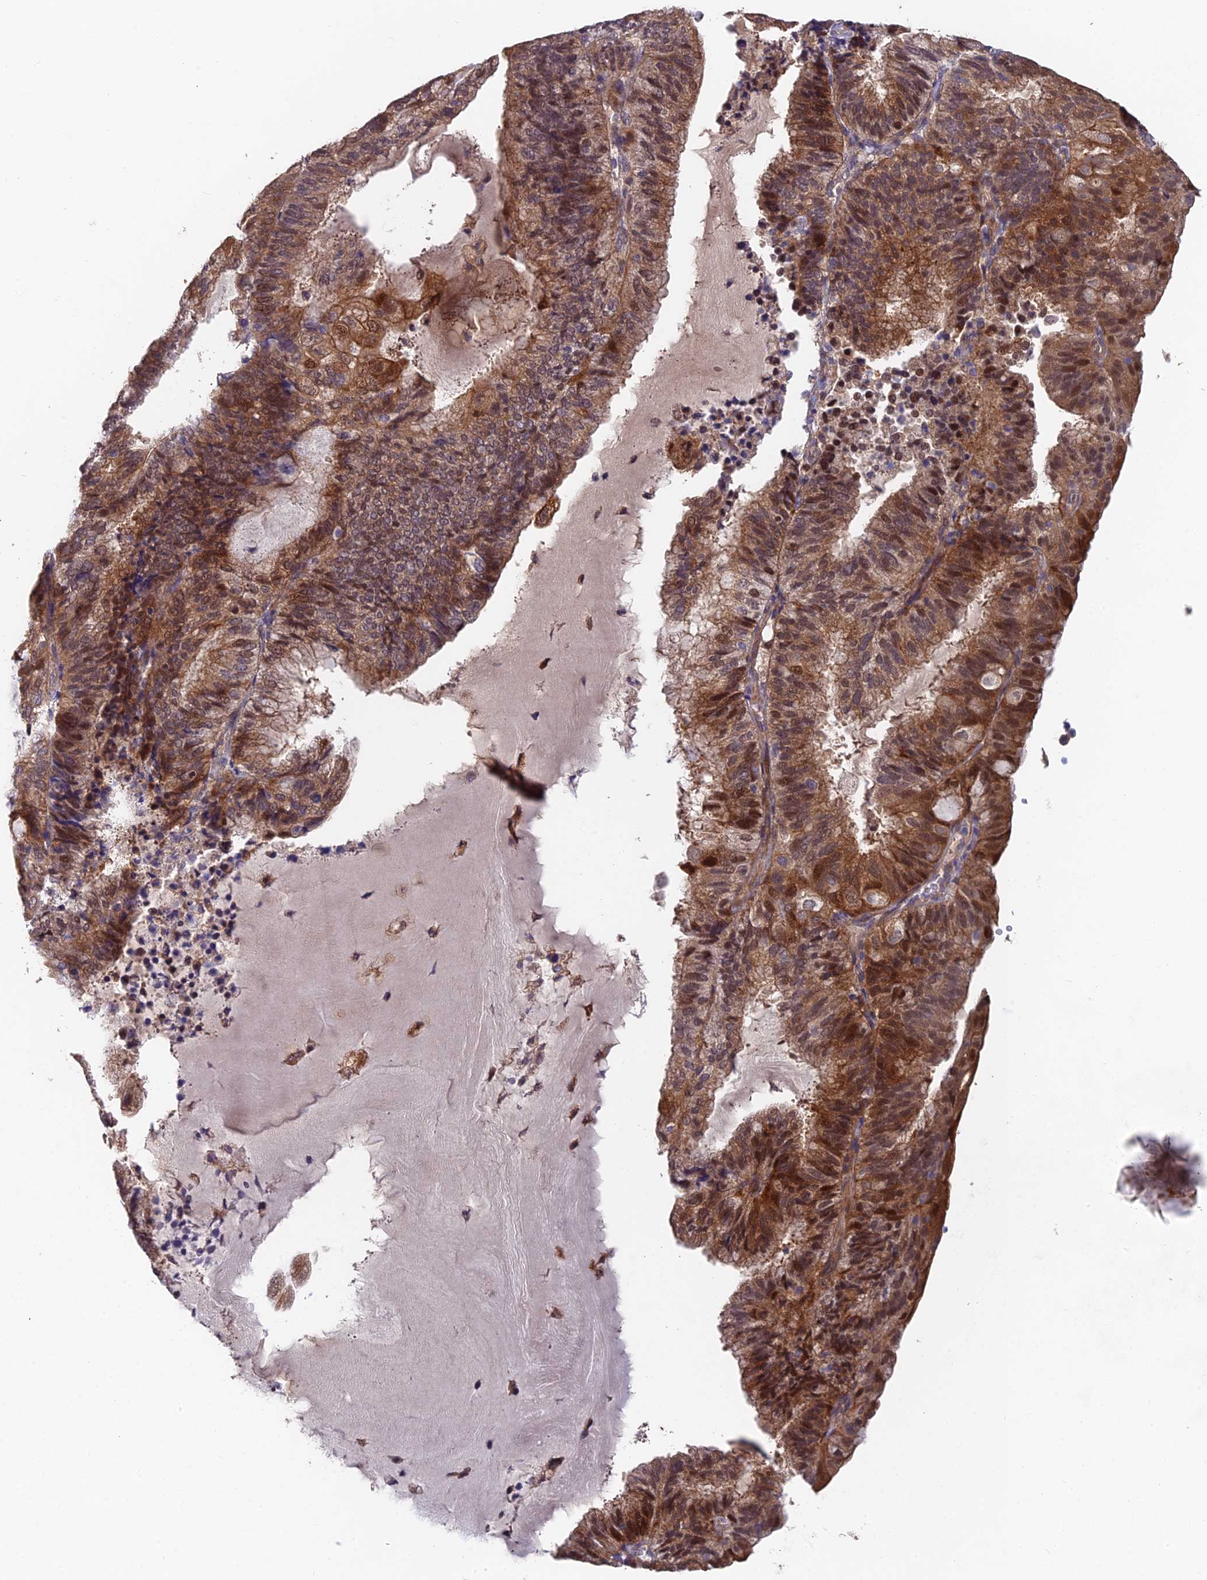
{"staining": {"intensity": "moderate", "quantity": ">75%", "location": "cytoplasmic/membranous,nuclear"}, "tissue": "endometrial cancer", "cell_type": "Tumor cells", "image_type": "cancer", "snomed": [{"axis": "morphology", "description": "Adenocarcinoma, NOS"}, {"axis": "topography", "description": "Endometrium"}], "caption": "Adenocarcinoma (endometrial) stained with DAB (3,3'-diaminobenzidine) IHC exhibits medium levels of moderate cytoplasmic/membranous and nuclear positivity in approximately >75% of tumor cells. (Stains: DAB (3,3'-diaminobenzidine) in brown, nuclei in blue, Microscopy: brightfield microscopy at high magnification).", "gene": "NSMCE1", "patient": {"sex": "female", "age": 81}}